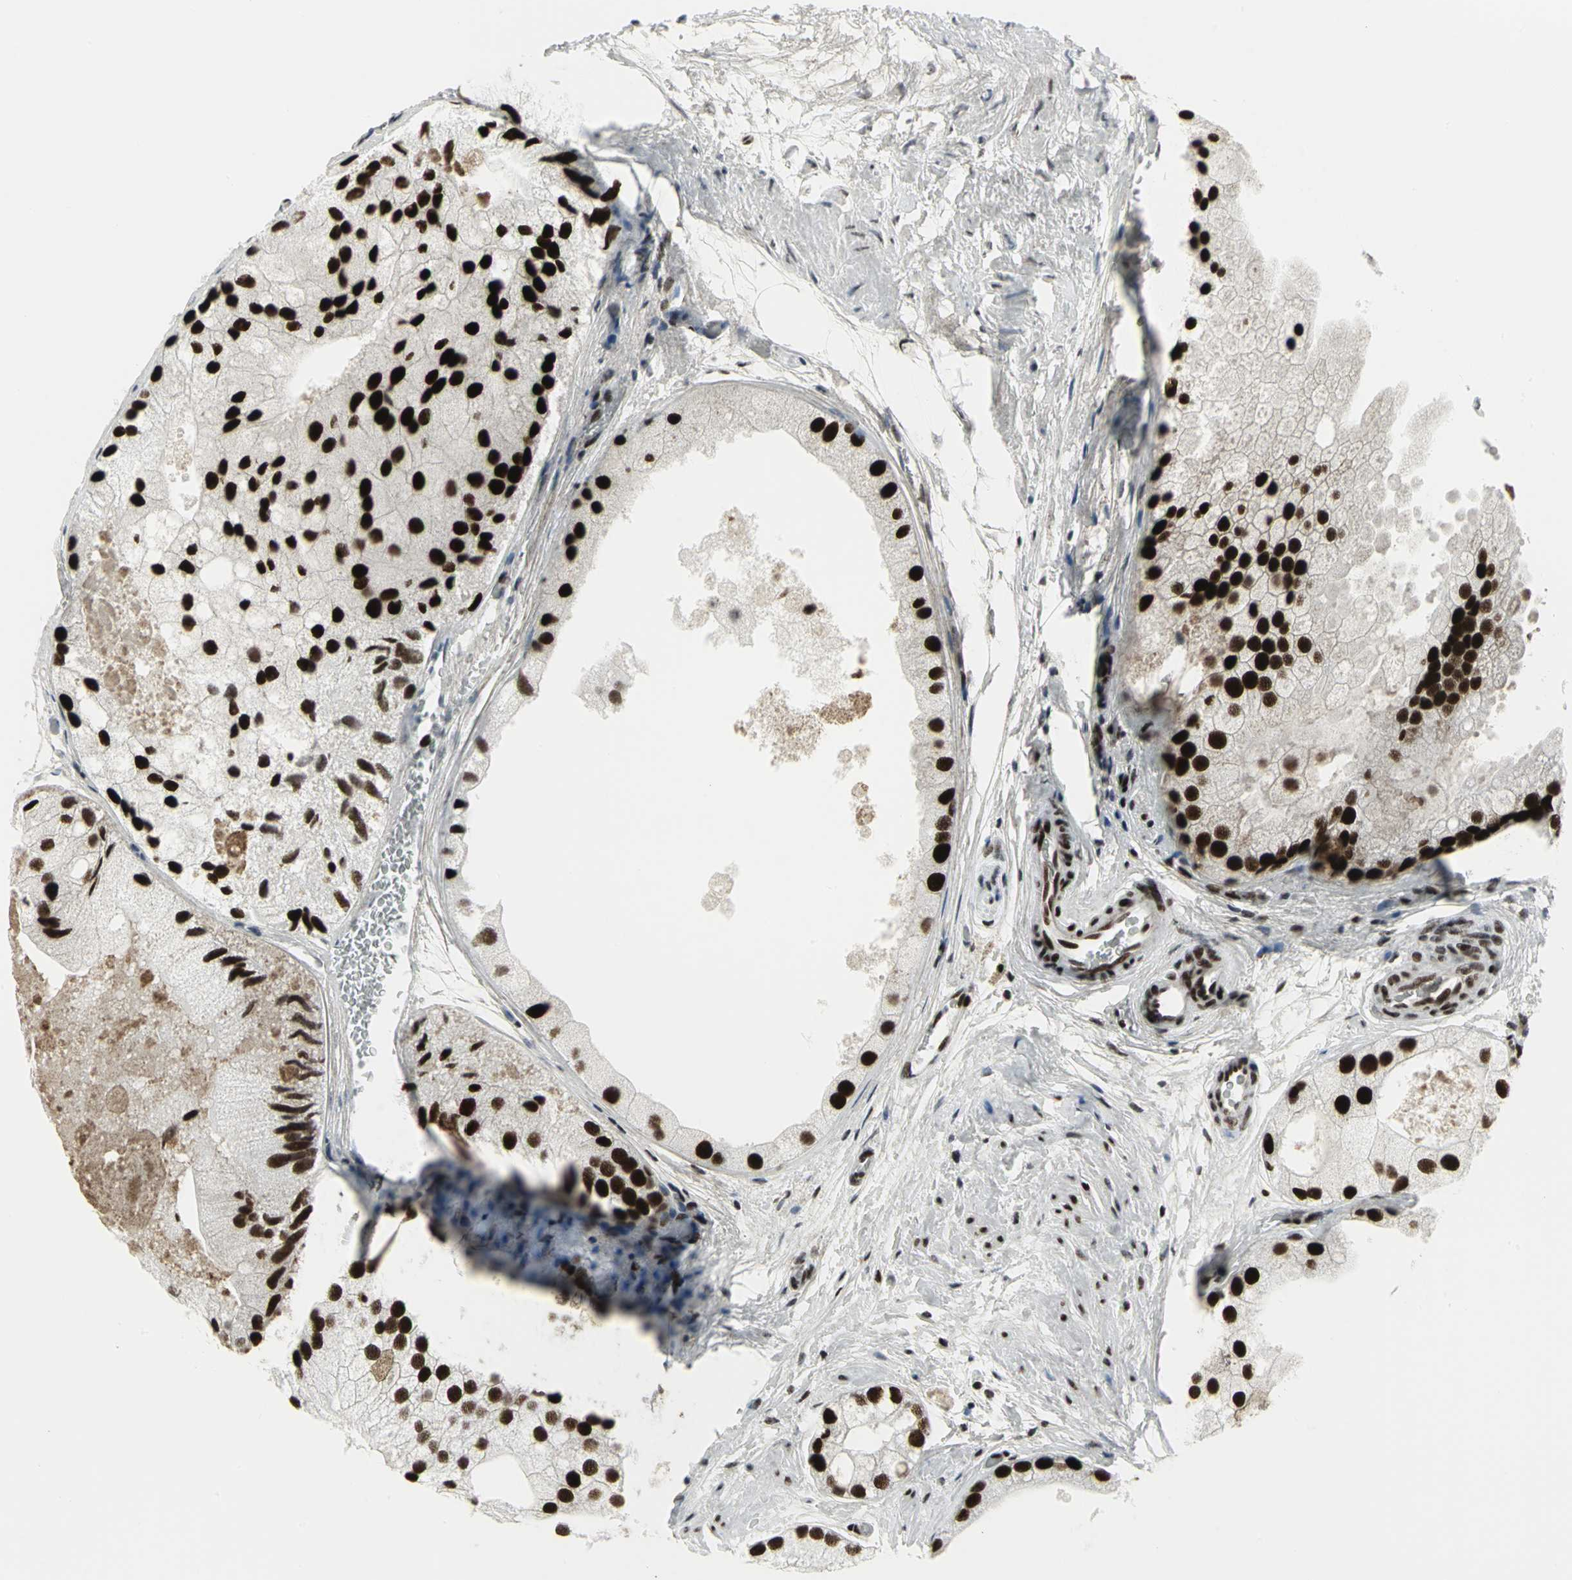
{"staining": {"intensity": "strong", "quantity": ">75%", "location": "cytoplasmic/membranous"}, "tissue": "prostate cancer", "cell_type": "Tumor cells", "image_type": "cancer", "snomed": [{"axis": "morphology", "description": "Adenocarcinoma, Low grade"}, {"axis": "topography", "description": "Prostate"}], "caption": "A brown stain labels strong cytoplasmic/membranous expression of a protein in human adenocarcinoma (low-grade) (prostate) tumor cells.", "gene": "SMARCA4", "patient": {"sex": "male", "age": 69}}